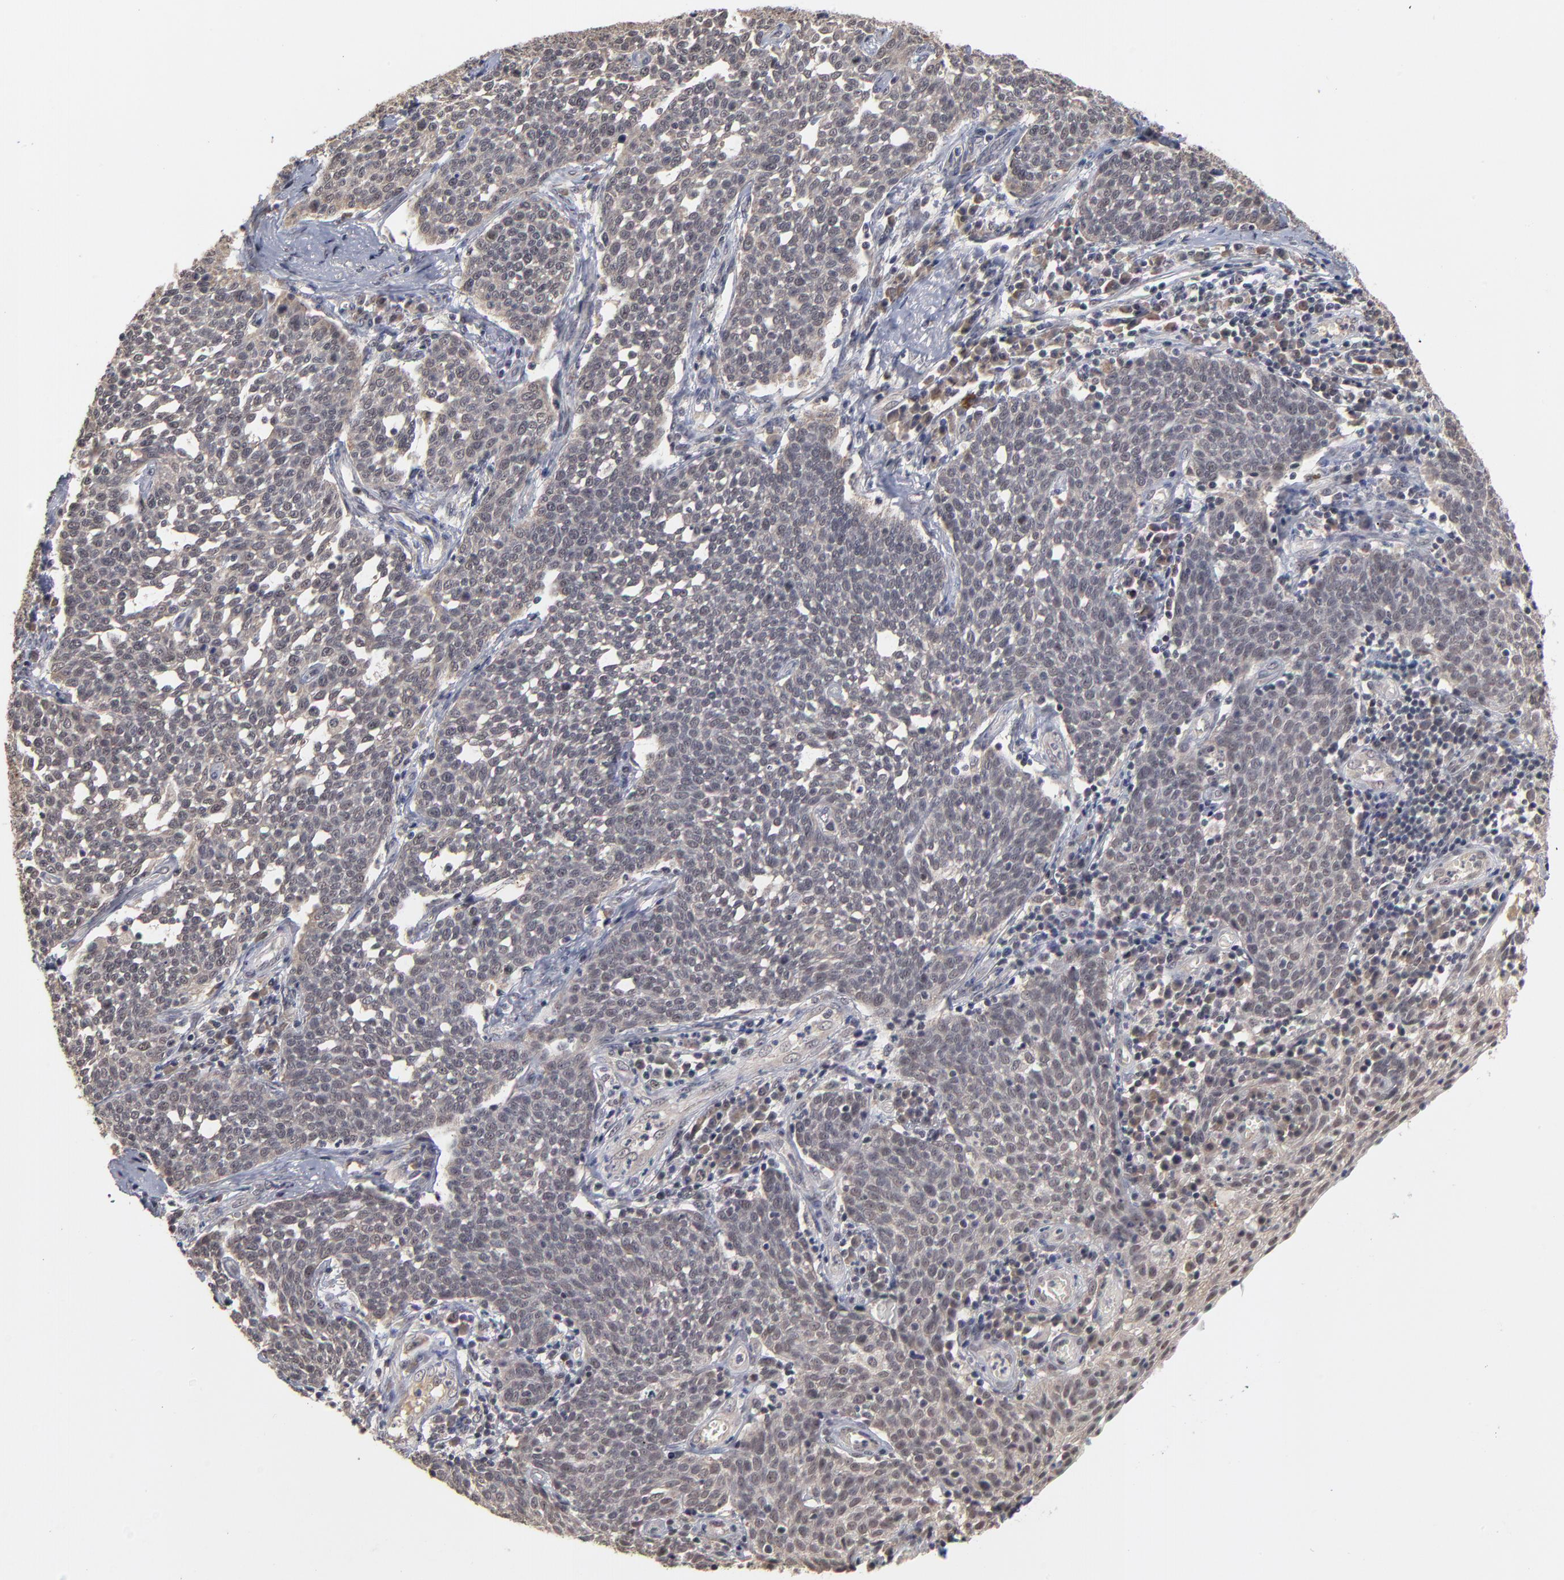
{"staining": {"intensity": "weak", "quantity": ">75%", "location": "cytoplasmic/membranous"}, "tissue": "cervical cancer", "cell_type": "Tumor cells", "image_type": "cancer", "snomed": [{"axis": "morphology", "description": "Squamous cell carcinoma, NOS"}, {"axis": "topography", "description": "Cervix"}], "caption": "This photomicrograph shows cervical squamous cell carcinoma stained with immunohistochemistry to label a protein in brown. The cytoplasmic/membranous of tumor cells show weak positivity for the protein. Nuclei are counter-stained blue.", "gene": "WSB1", "patient": {"sex": "female", "age": 34}}